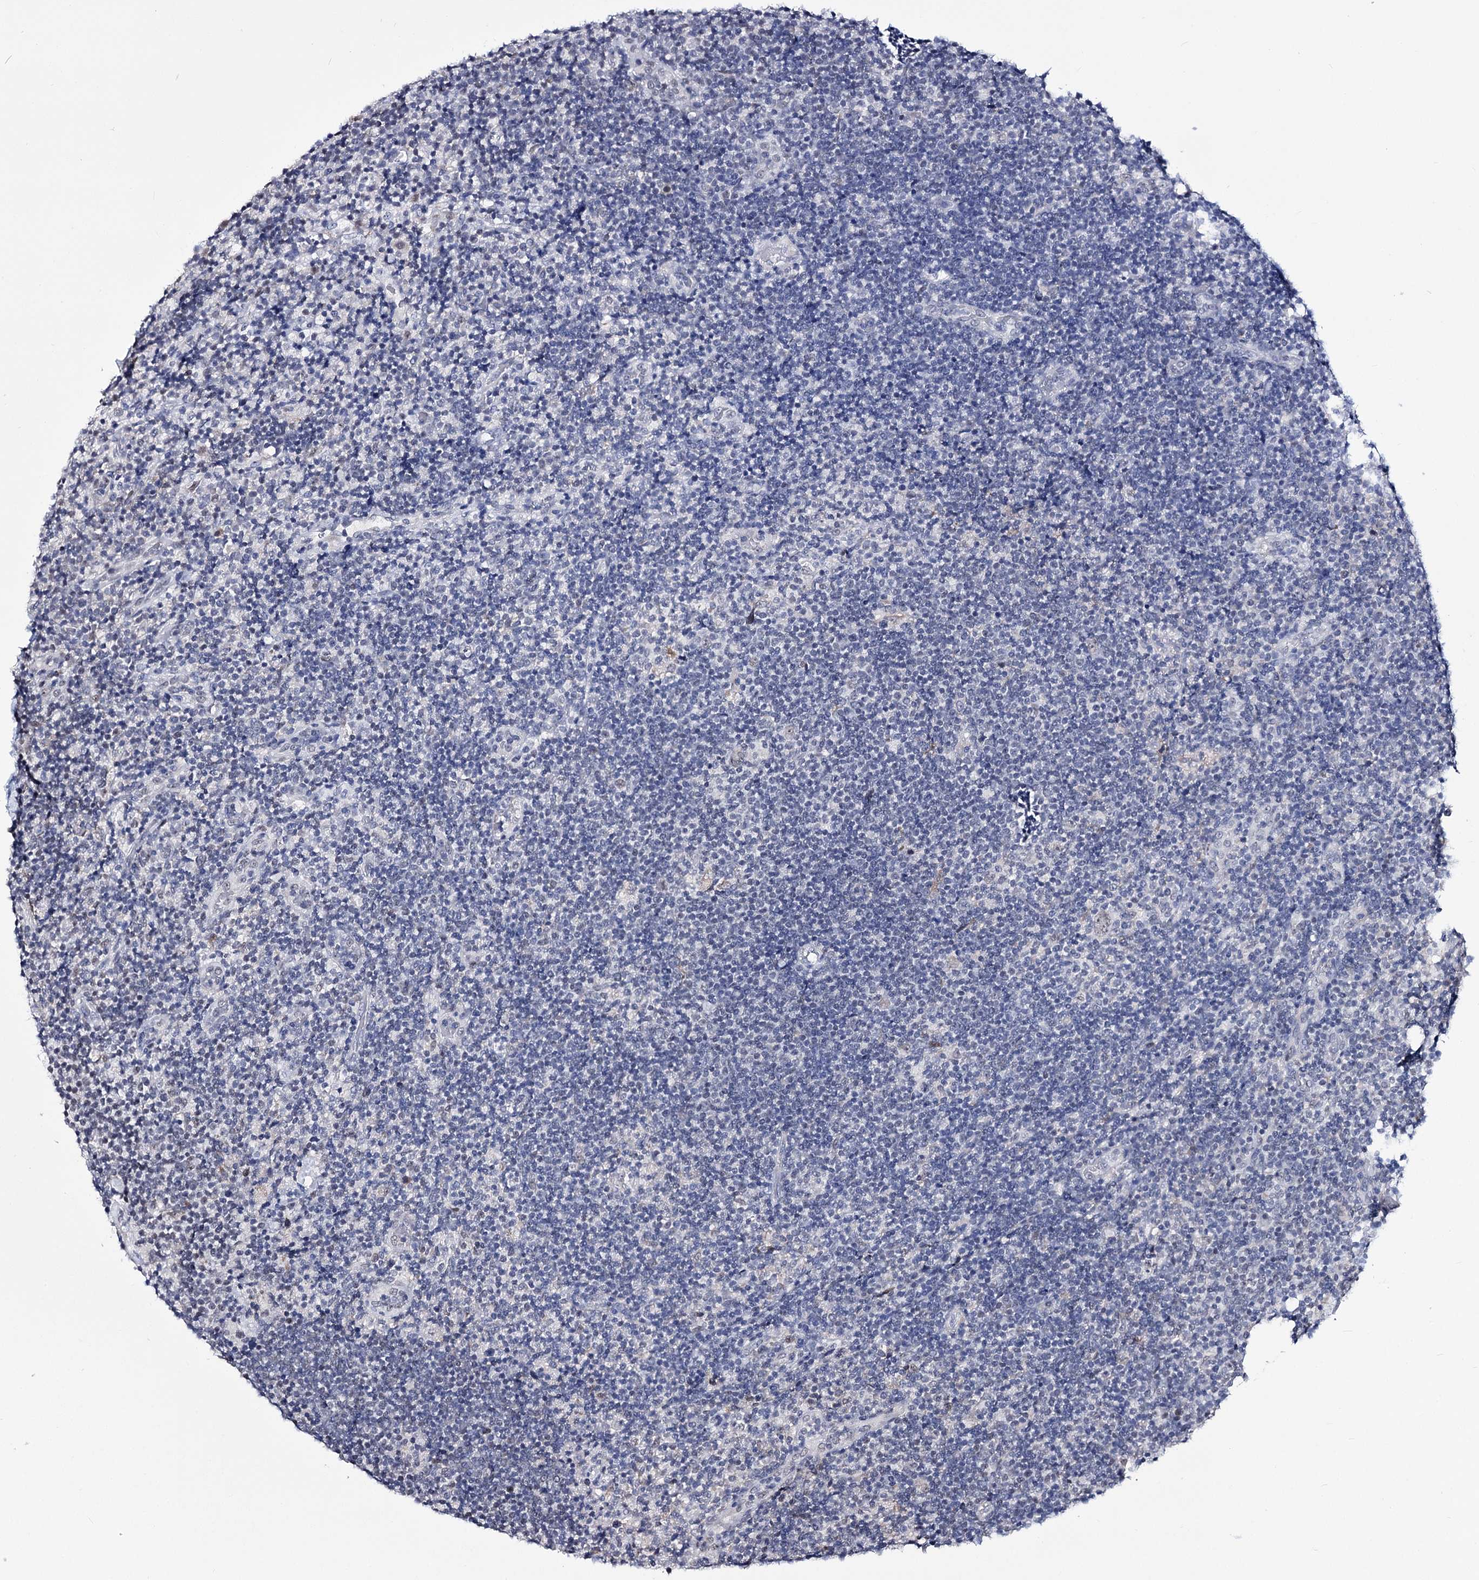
{"staining": {"intensity": "negative", "quantity": "none", "location": "none"}, "tissue": "lymphoma", "cell_type": "Tumor cells", "image_type": "cancer", "snomed": [{"axis": "morphology", "description": "Hodgkin's disease, NOS"}, {"axis": "topography", "description": "Lymph node"}], "caption": "High magnification brightfield microscopy of Hodgkin's disease stained with DAB (3,3'-diaminobenzidine) (brown) and counterstained with hematoxylin (blue): tumor cells show no significant expression. (DAB (3,3'-diaminobenzidine) immunohistochemistry visualized using brightfield microscopy, high magnification).", "gene": "PPRC1", "patient": {"sex": "female", "age": 57}}